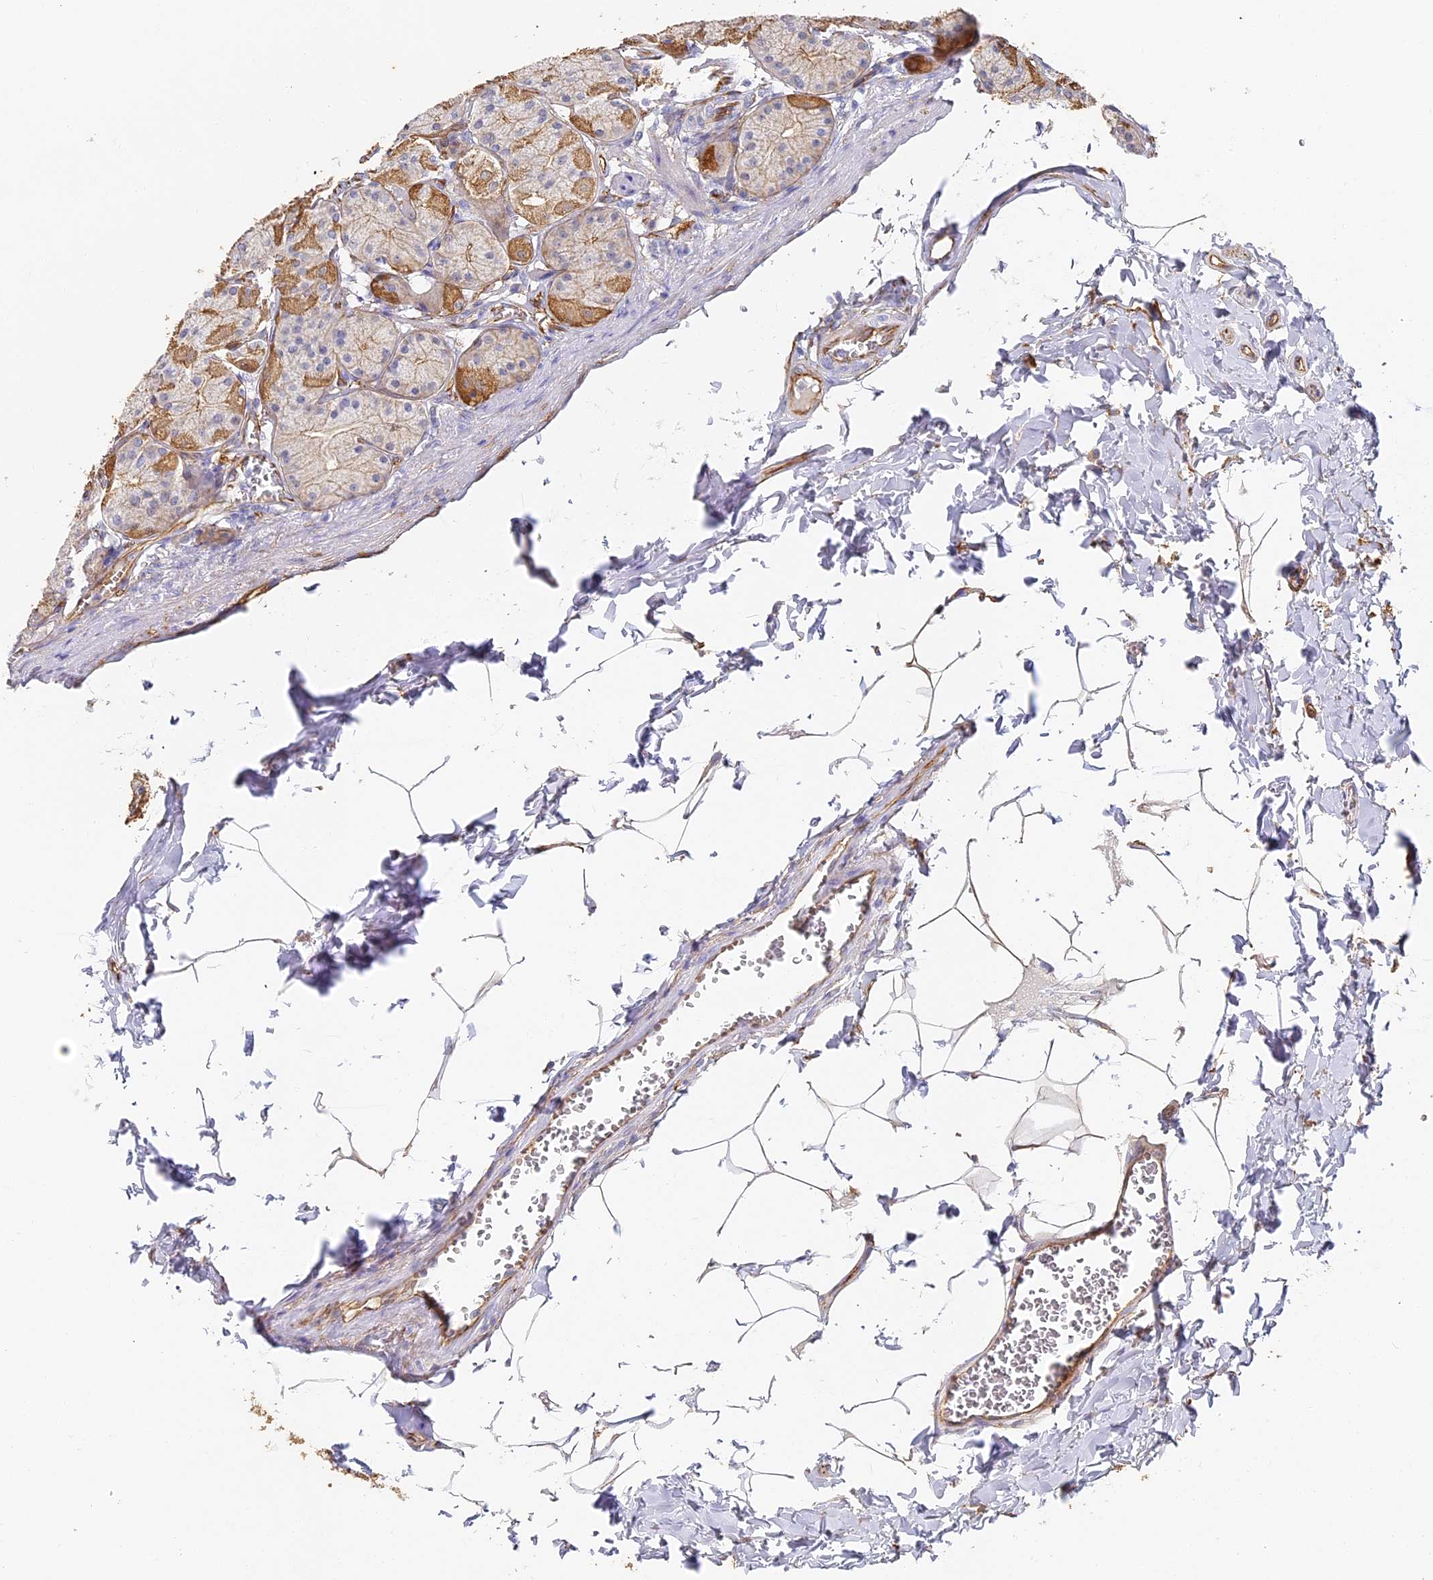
{"staining": {"intensity": "moderate", "quantity": "<25%", "location": "cytoplasmic/membranous"}, "tissue": "stomach", "cell_type": "Glandular cells", "image_type": "normal", "snomed": [{"axis": "morphology", "description": "Normal tissue, NOS"}, {"axis": "topography", "description": "Stomach"}], "caption": "Approximately <25% of glandular cells in normal human stomach display moderate cytoplasmic/membranous protein staining as visualized by brown immunohistochemical staining.", "gene": "CCDC30", "patient": {"sex": "male", "age": 42}}